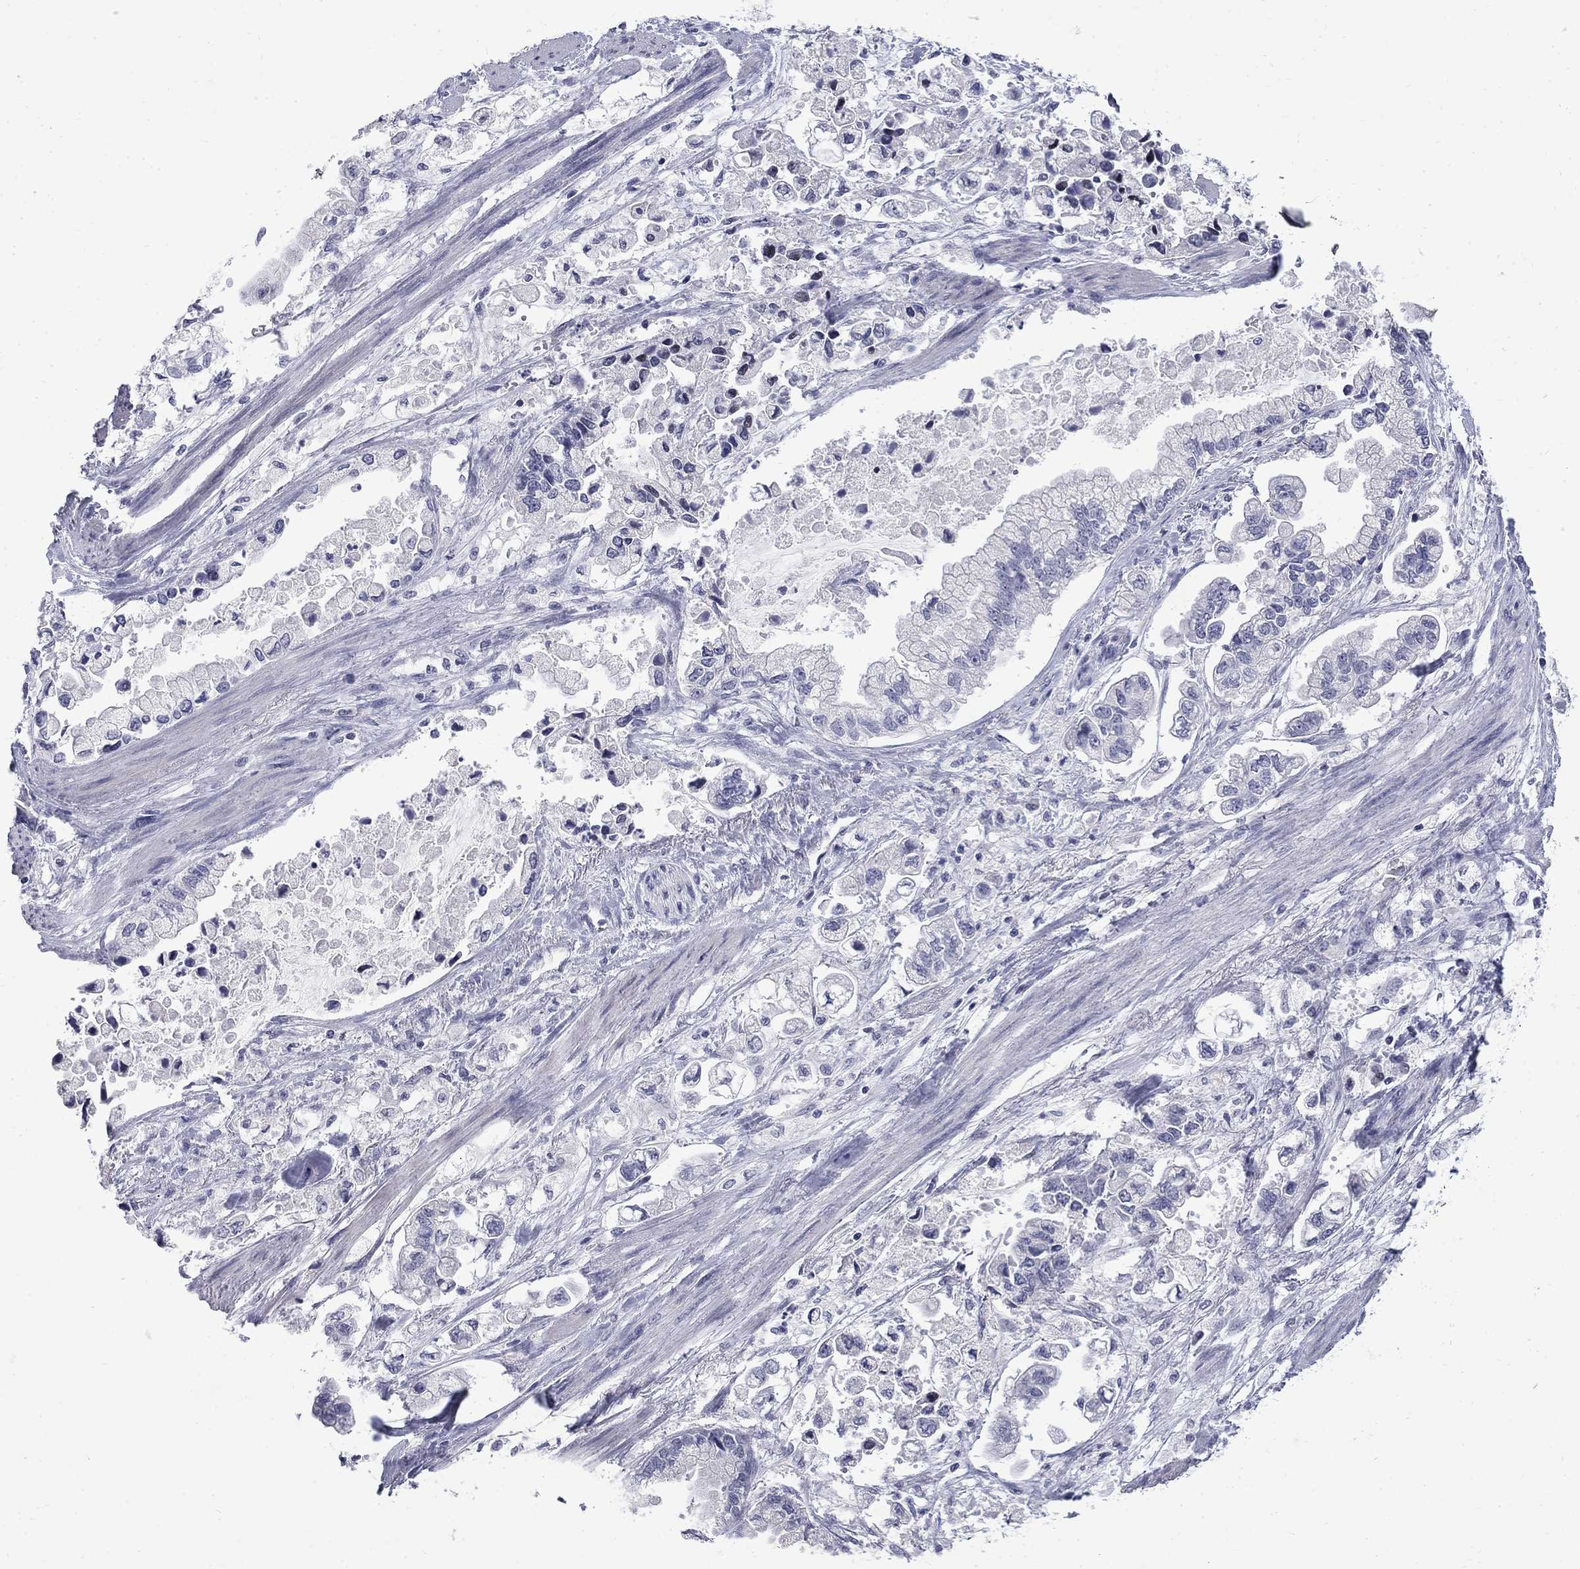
{"staining": {"intensity": "negative", "quantity": "none", "location": "none"}, "tissue": "stomach cancer", "cell_type": "Tumor cells", "image_type": "cancer", "snomed": [{"axis": "morphology", "description": "Normal tissue, NOS"}, {"axis": "morphology", "description": "Adenocarcinoma, NOS"}, {"axis": "topography", "description": "Stomach"}], "caption": "This is a histopathology image of immunohistochemistry (IHC) staining of stomach adenocarcinoma, which shows no expression in tumor cells. (Brightfield microscopy of DAB IHC at high magnification).", "gene": "CTNND2", "patient": {"sex": "male", "age": 62}}